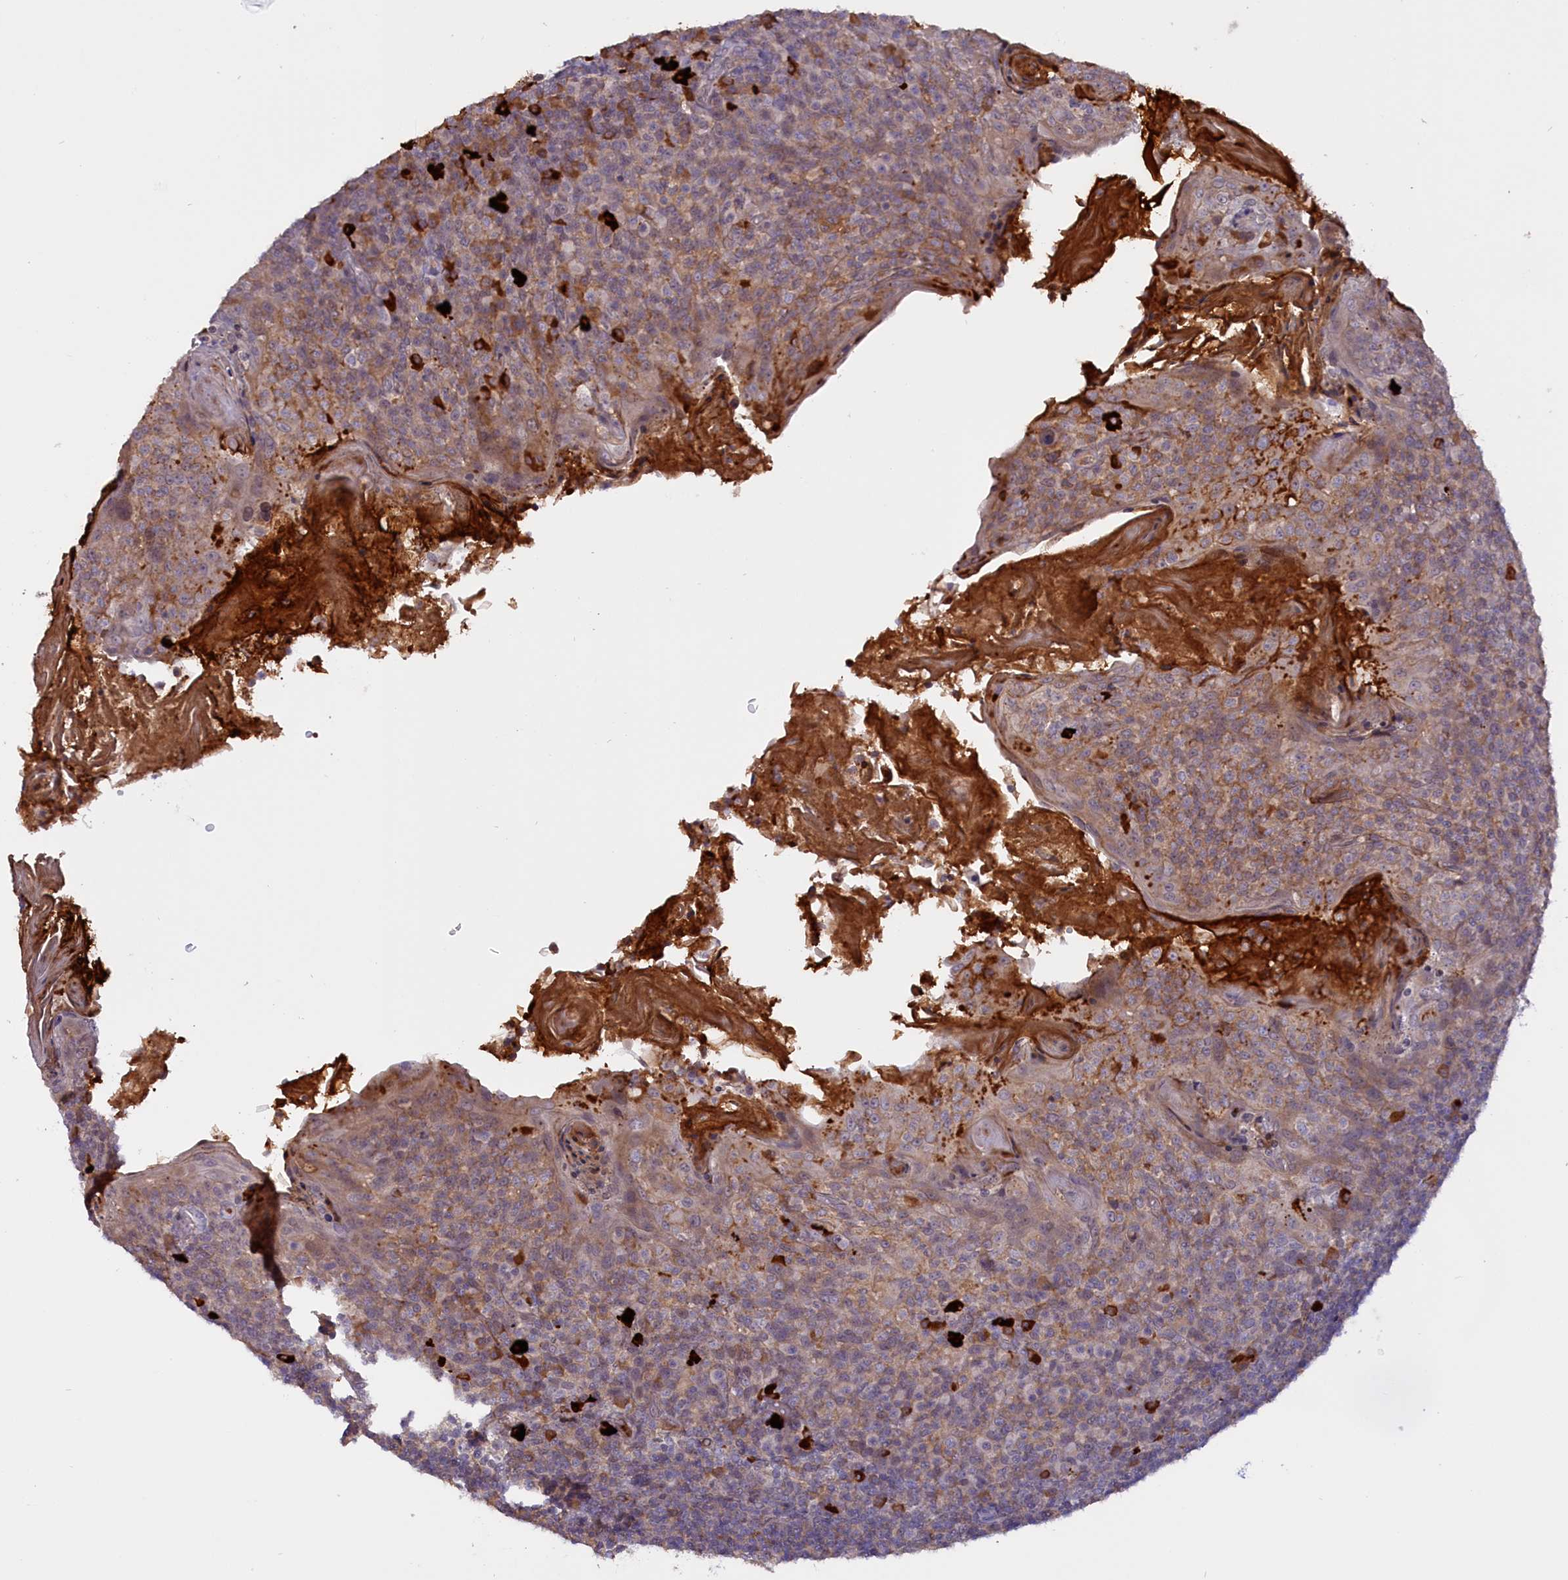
{"staining": {"intensity": "weak", "quantity": "<25%", "location": "cytoplasmic/membranous"}, "tissue": "tonsil", "cell_type": "Germinal center cells", "image_type": "normal", "snomed": [{"axis": "morphology", "description": "Normal tissue, NOS"}, {"axis": "topography", "description": "Tonsil"}], "caption": "High power microscopy photomicrograph of an IHC photomicrograph of normal tonsil, revealing no significant positivity in germinal center cells.", "gene": "RRAD", "patient": {"sex": "female", "age": 10}}